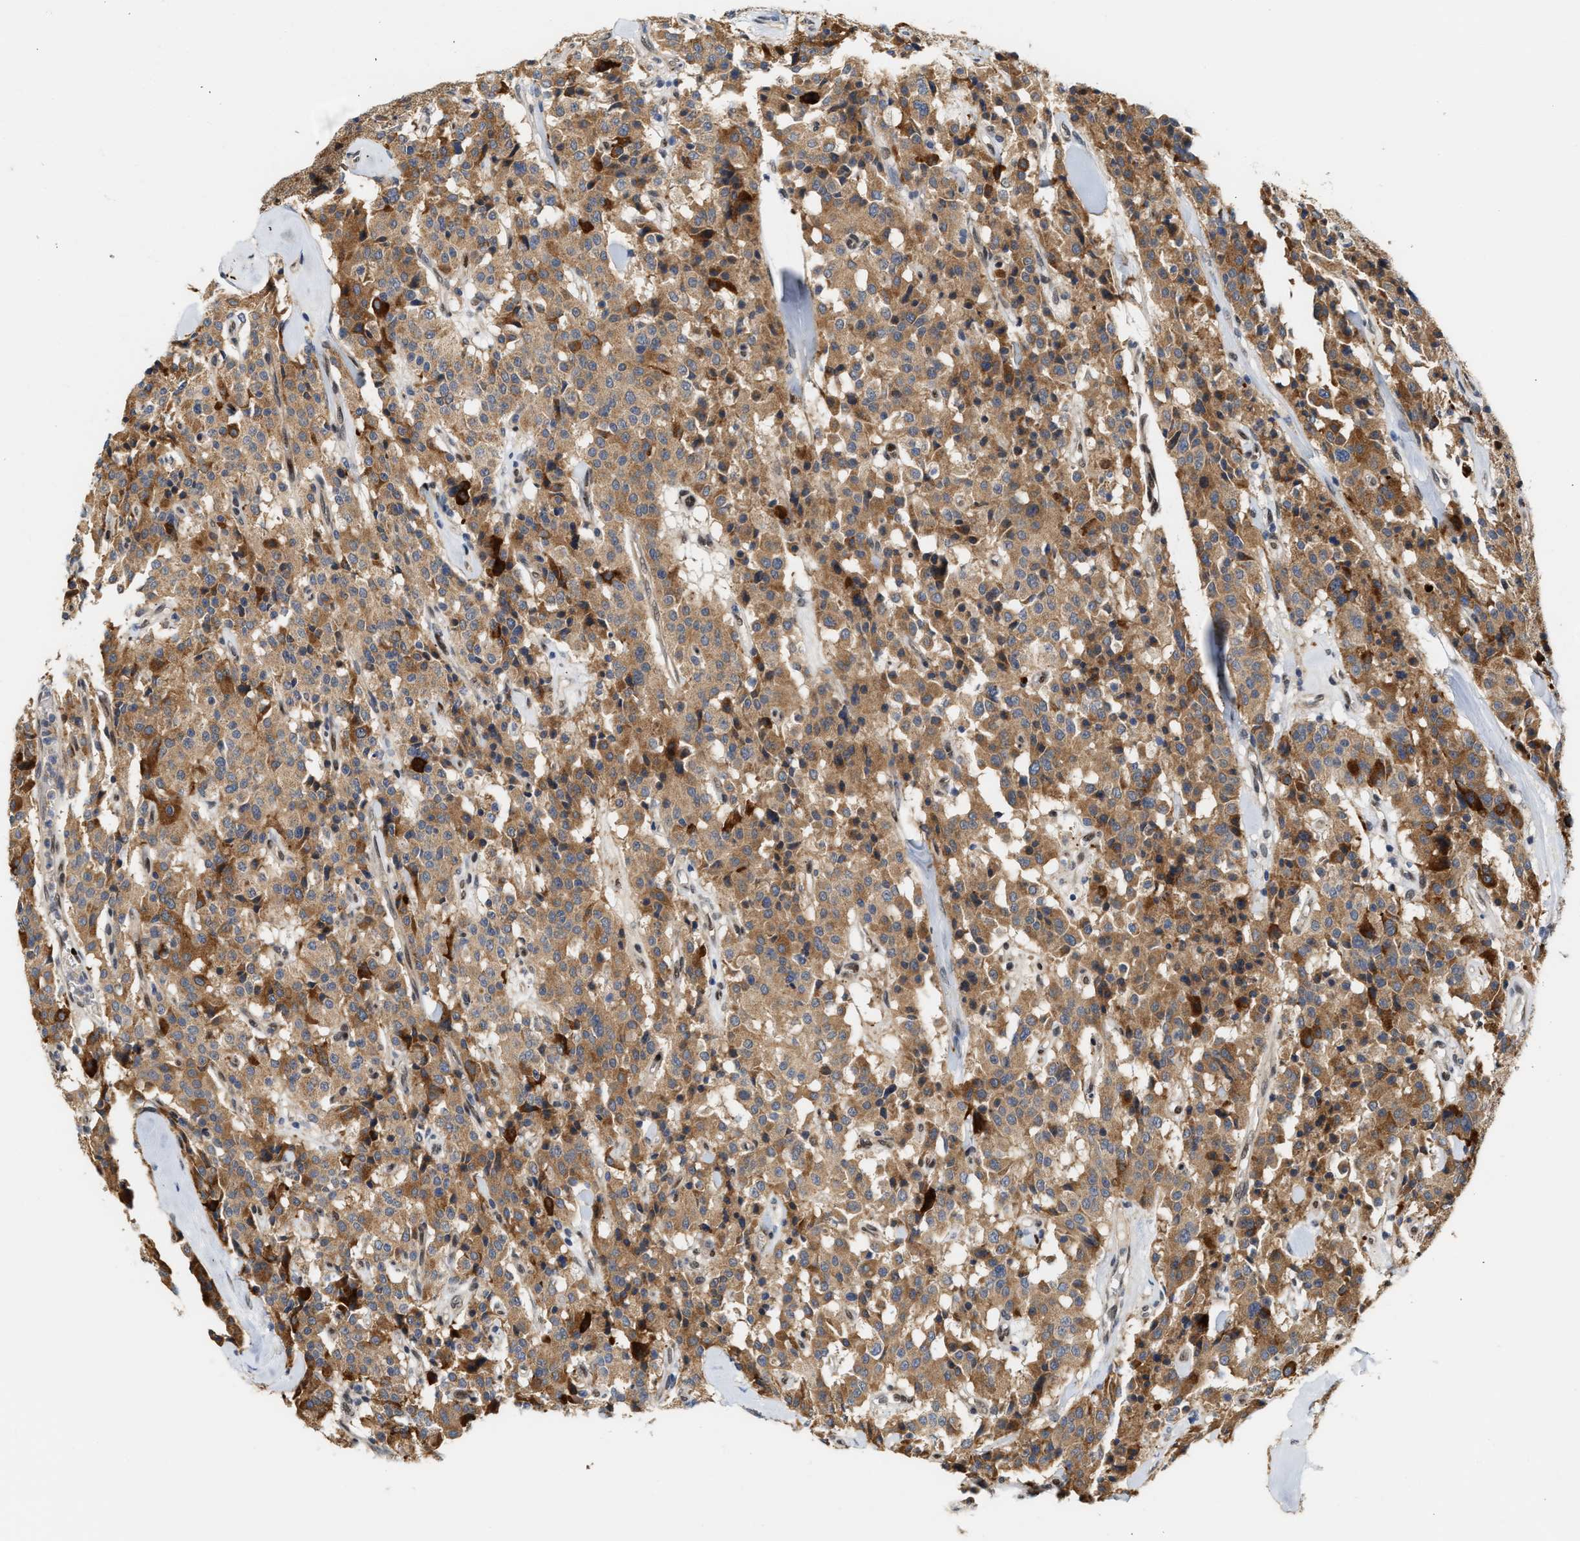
{"staining": {"intensity": "moderate", "quantity": ">75%", "location": "cytoplasmic/membranous"}, "tissue": "carcinoid", "cell_type": "Tumor cells", "image_type": "cancer", "snomed": [{"axis": "morphology", "description": "Carcinoid, malignant, NOS"}, {"axis": "topography", "description": "Lung"}], "caption": "Immunohistochemistry (IHC) (DAB (3,3'-diaminobenzidine)) staining of carcinoid (malignant) exhibits moderate cytoplasmic/membranous protein staining in about >75% of tumor cells. The staining was performed using DAB to visualize the protein expression in brown, while the nuclei were stained in blue with hematoxylin (Magnification: 20x).", "gene": "TCF4", "patient": {"sex": "male", "age": 30}}